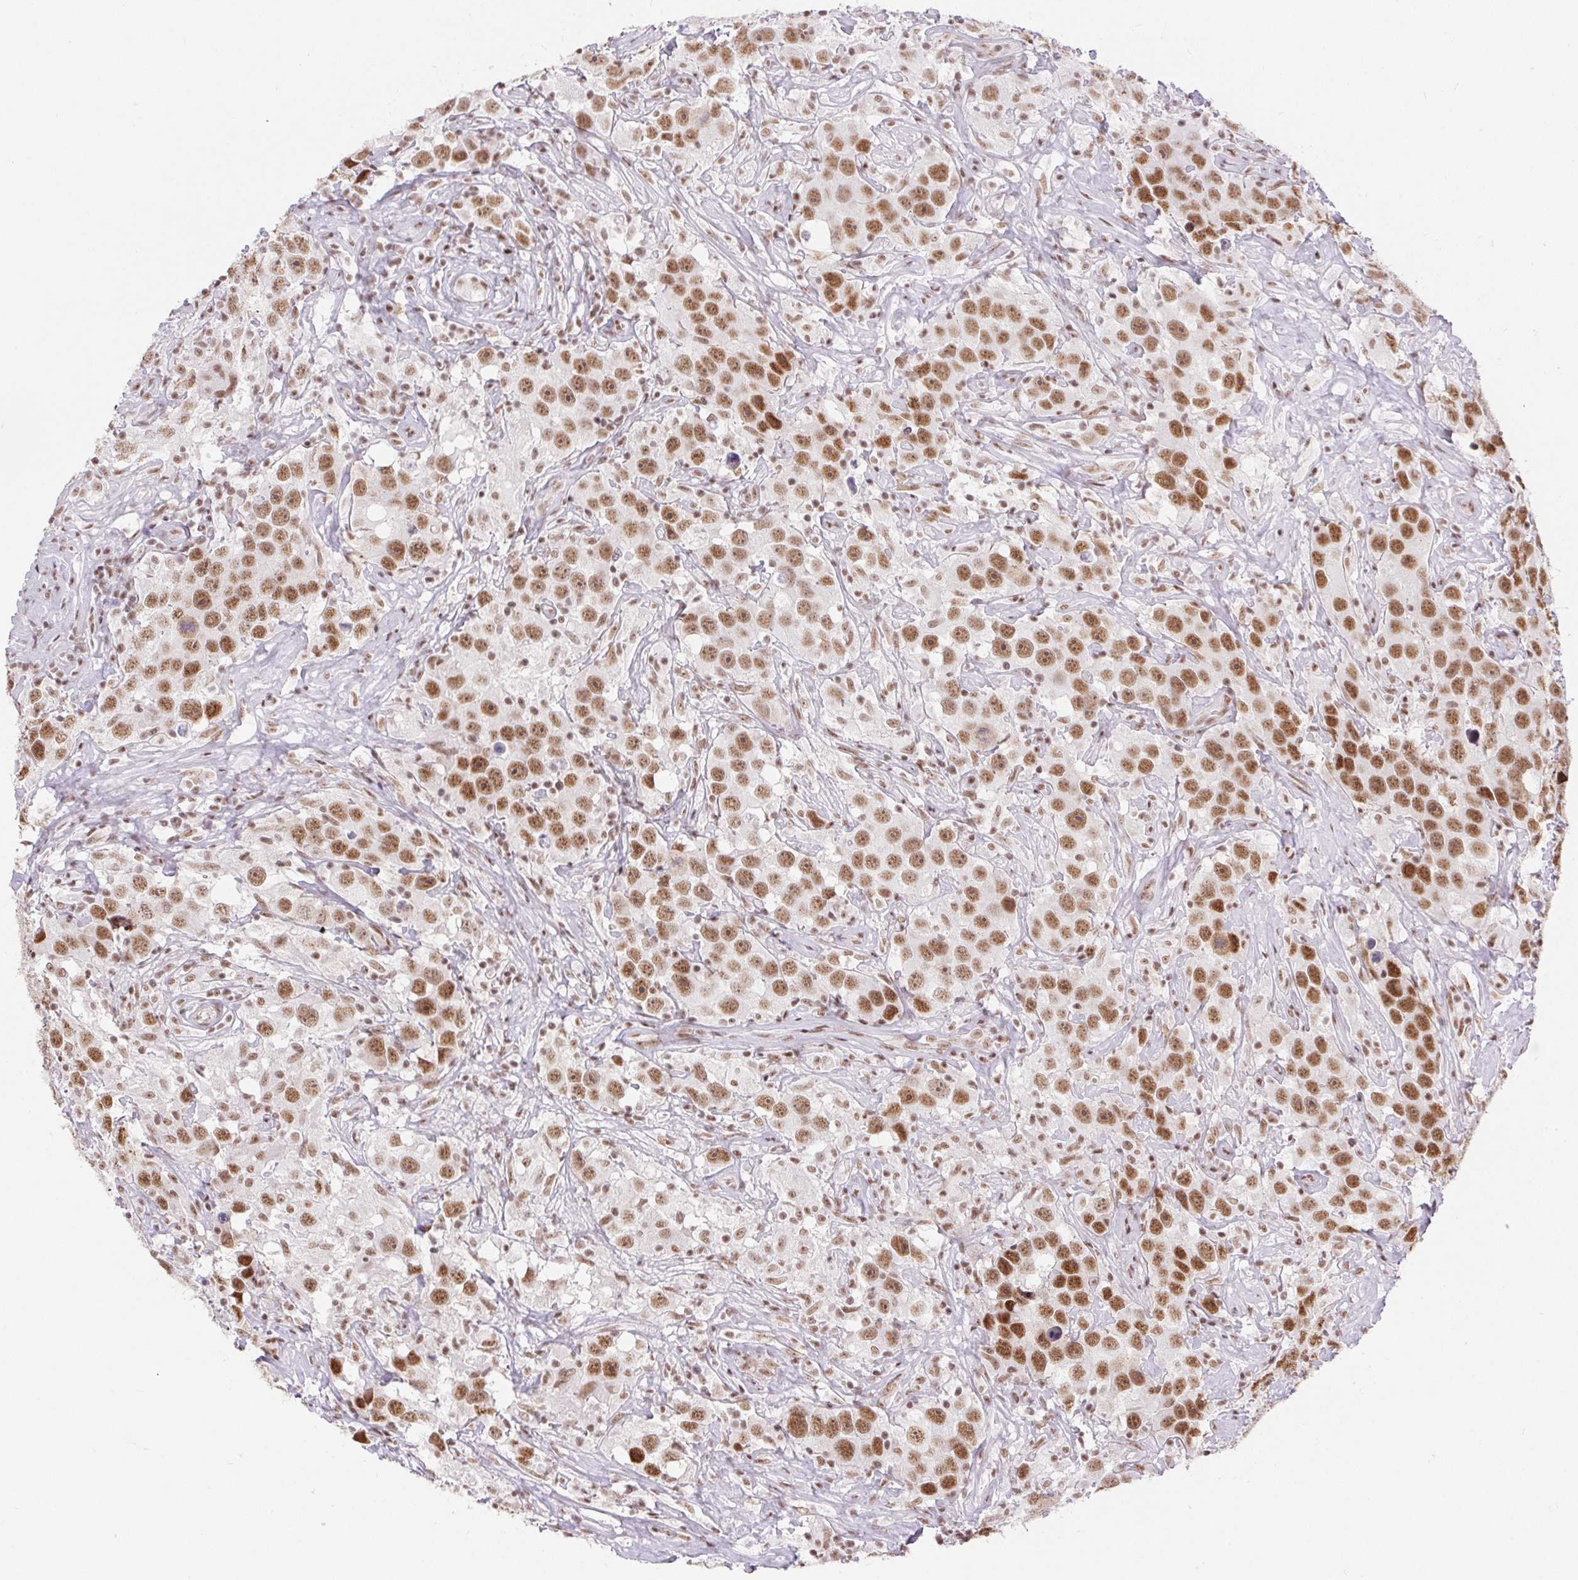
{"staining": {"intensity": "moderate", "quantity": ">75%", "location": "nuclear"}, "tissue": "testis cancer", "cell_type": "Tumor cells", "image_type": "cancer", "snomed": [{"axis": "morphology", "description": "Seminoma, NOS"}, {"axis": "topography", "description": "Testis"}], "caption": "This micrograph exhibits IHC staining of testis cancer, with medium moderate nuclear staining in approximately >75% of tumor cells.", "gene": "DDX17", "patient": {"sex": "male", "age": 49}}